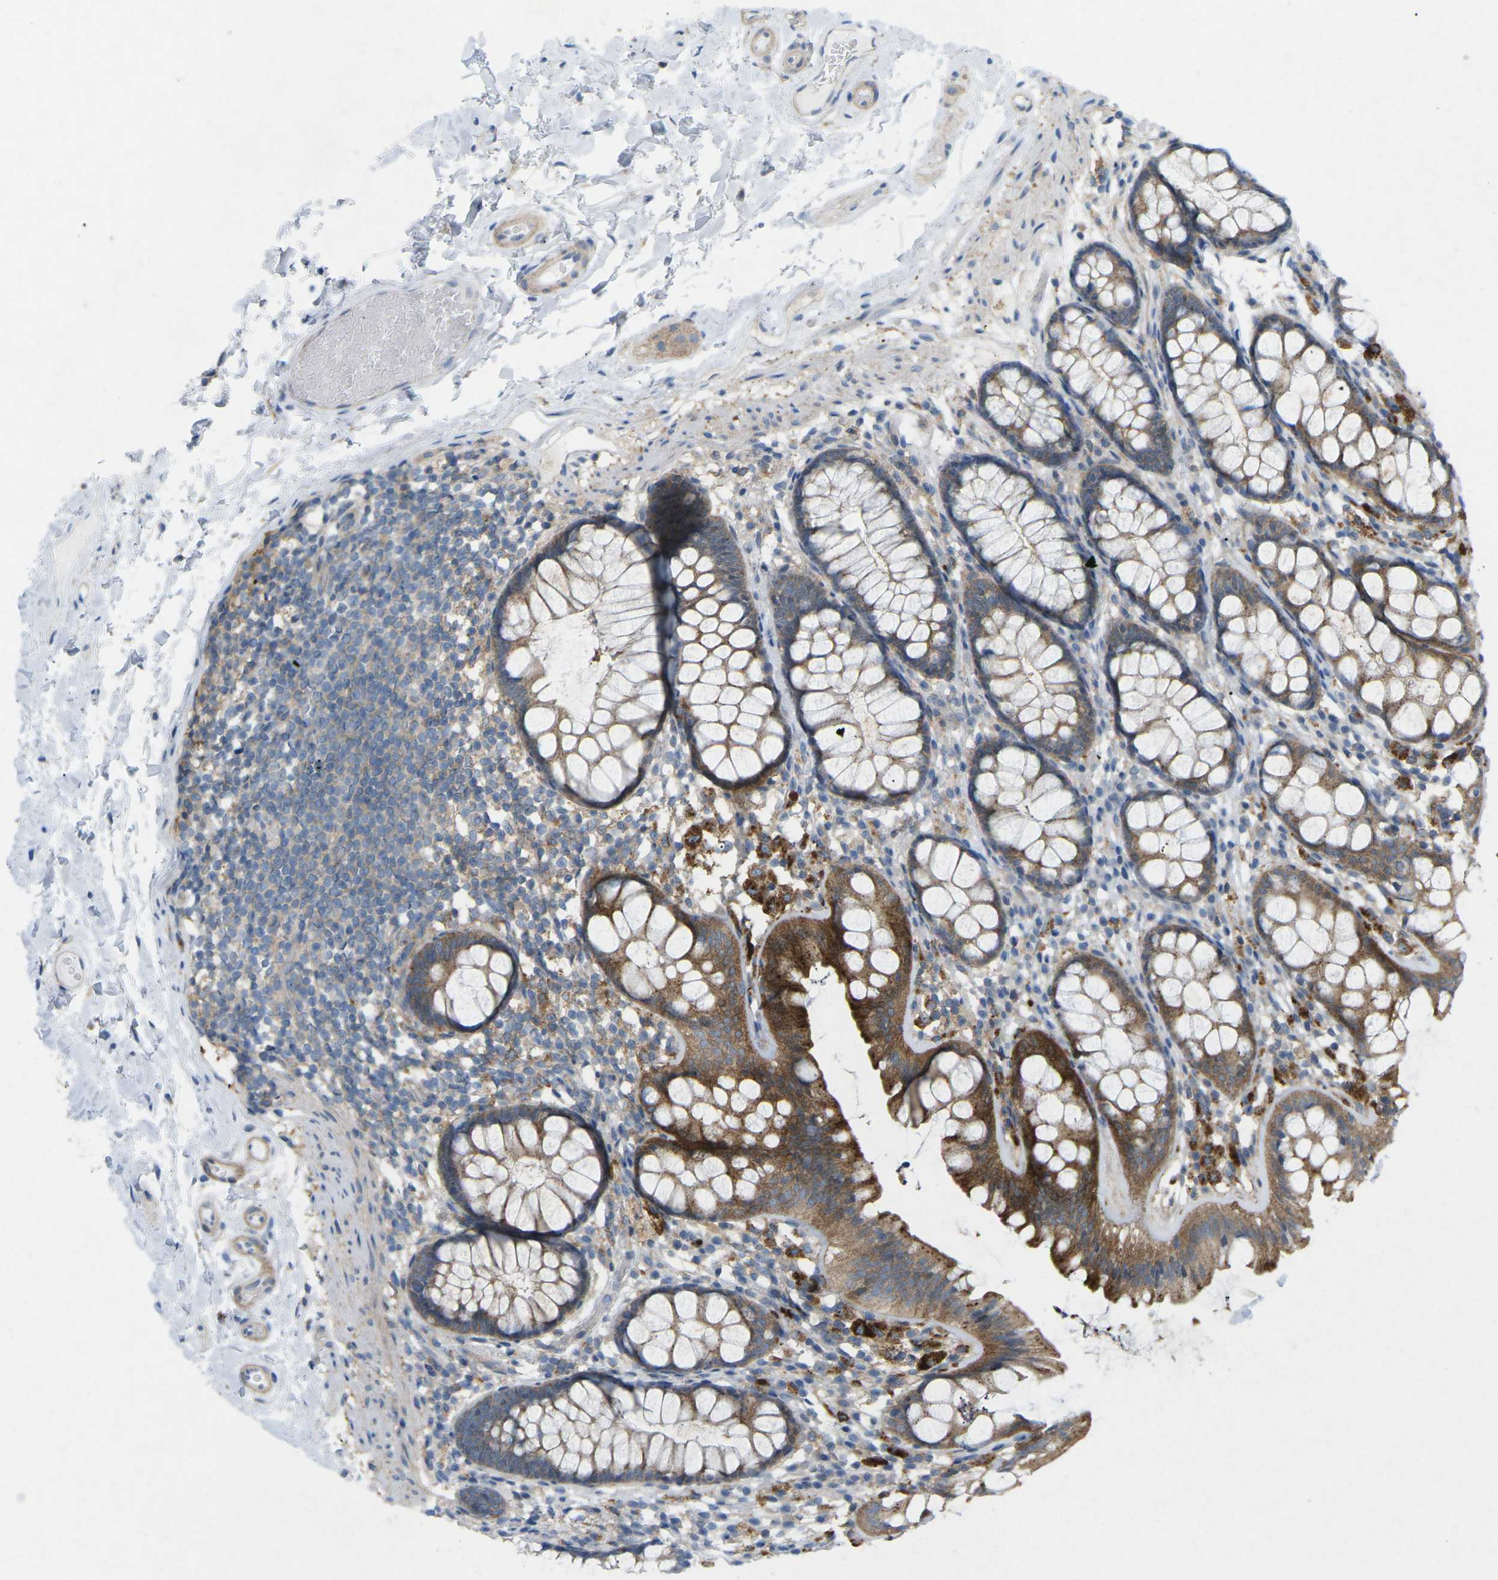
{"staining": {"intensity": "weak", "quantity": "25%-75%", "location": "cytoplasmic/membranous"}, "tissue": "colon", "cell_type": "Endothelial cells", "image_type": "normal", "snomed": [{"axis": "morphology", "description": "Normal tissue, NOS"}, {"axis": "topography", "description": "Colon"}], "caption": "Immunohistochemistry of benign human colon demonstrates low levels of weak cytoplasmic/membranous positivity in about 25%-75% of endothelial cells.", "gene": "STK11", "patient": {"sex": "female", "age": 56}}